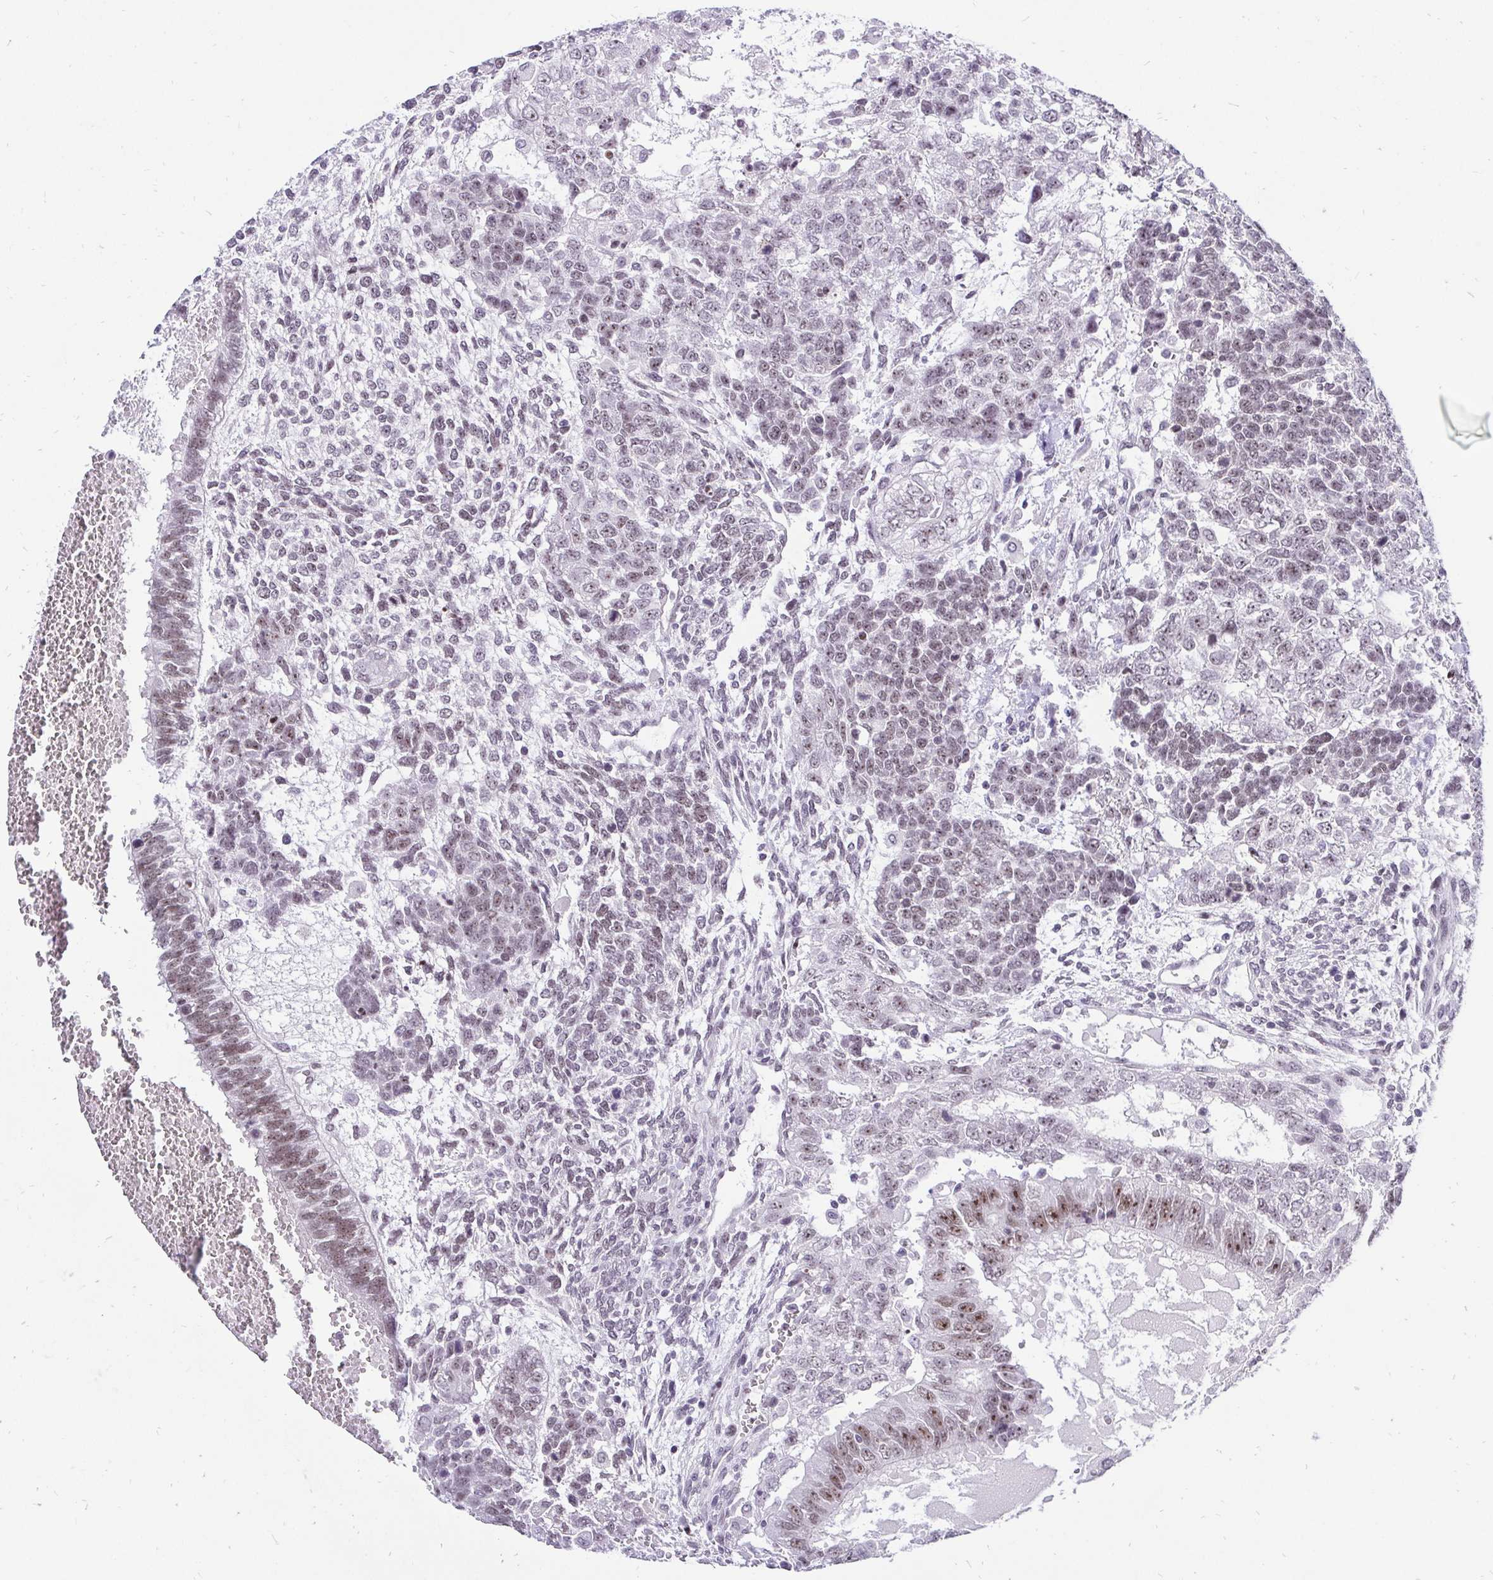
{"staining": {"intensity": "moderate", "quantity": "25%-75%", "location": "nuclear"}, "tissue": "testis cancer", "cell_type": "Tumor cells", "image_type": "cancer", "snomed": [{"axis": "morphology", "description": "Normal tissue, NOS"}, {"axis": "morphology", "description": "Carcinoma, Embryonal, NOS"}, {"axis": "topography", "description": "Testis"}, {"axis": "topography", "description": "Epididymis"}], "caption": "Immunohistochemical staining of embryonal carcinoma (testis) reveals medium levels of moderate nuclear protein staining in about 25%-75% of tumor cells.", "gene": "ZNF860", "patient": {"sex": "male", "age": 23}}